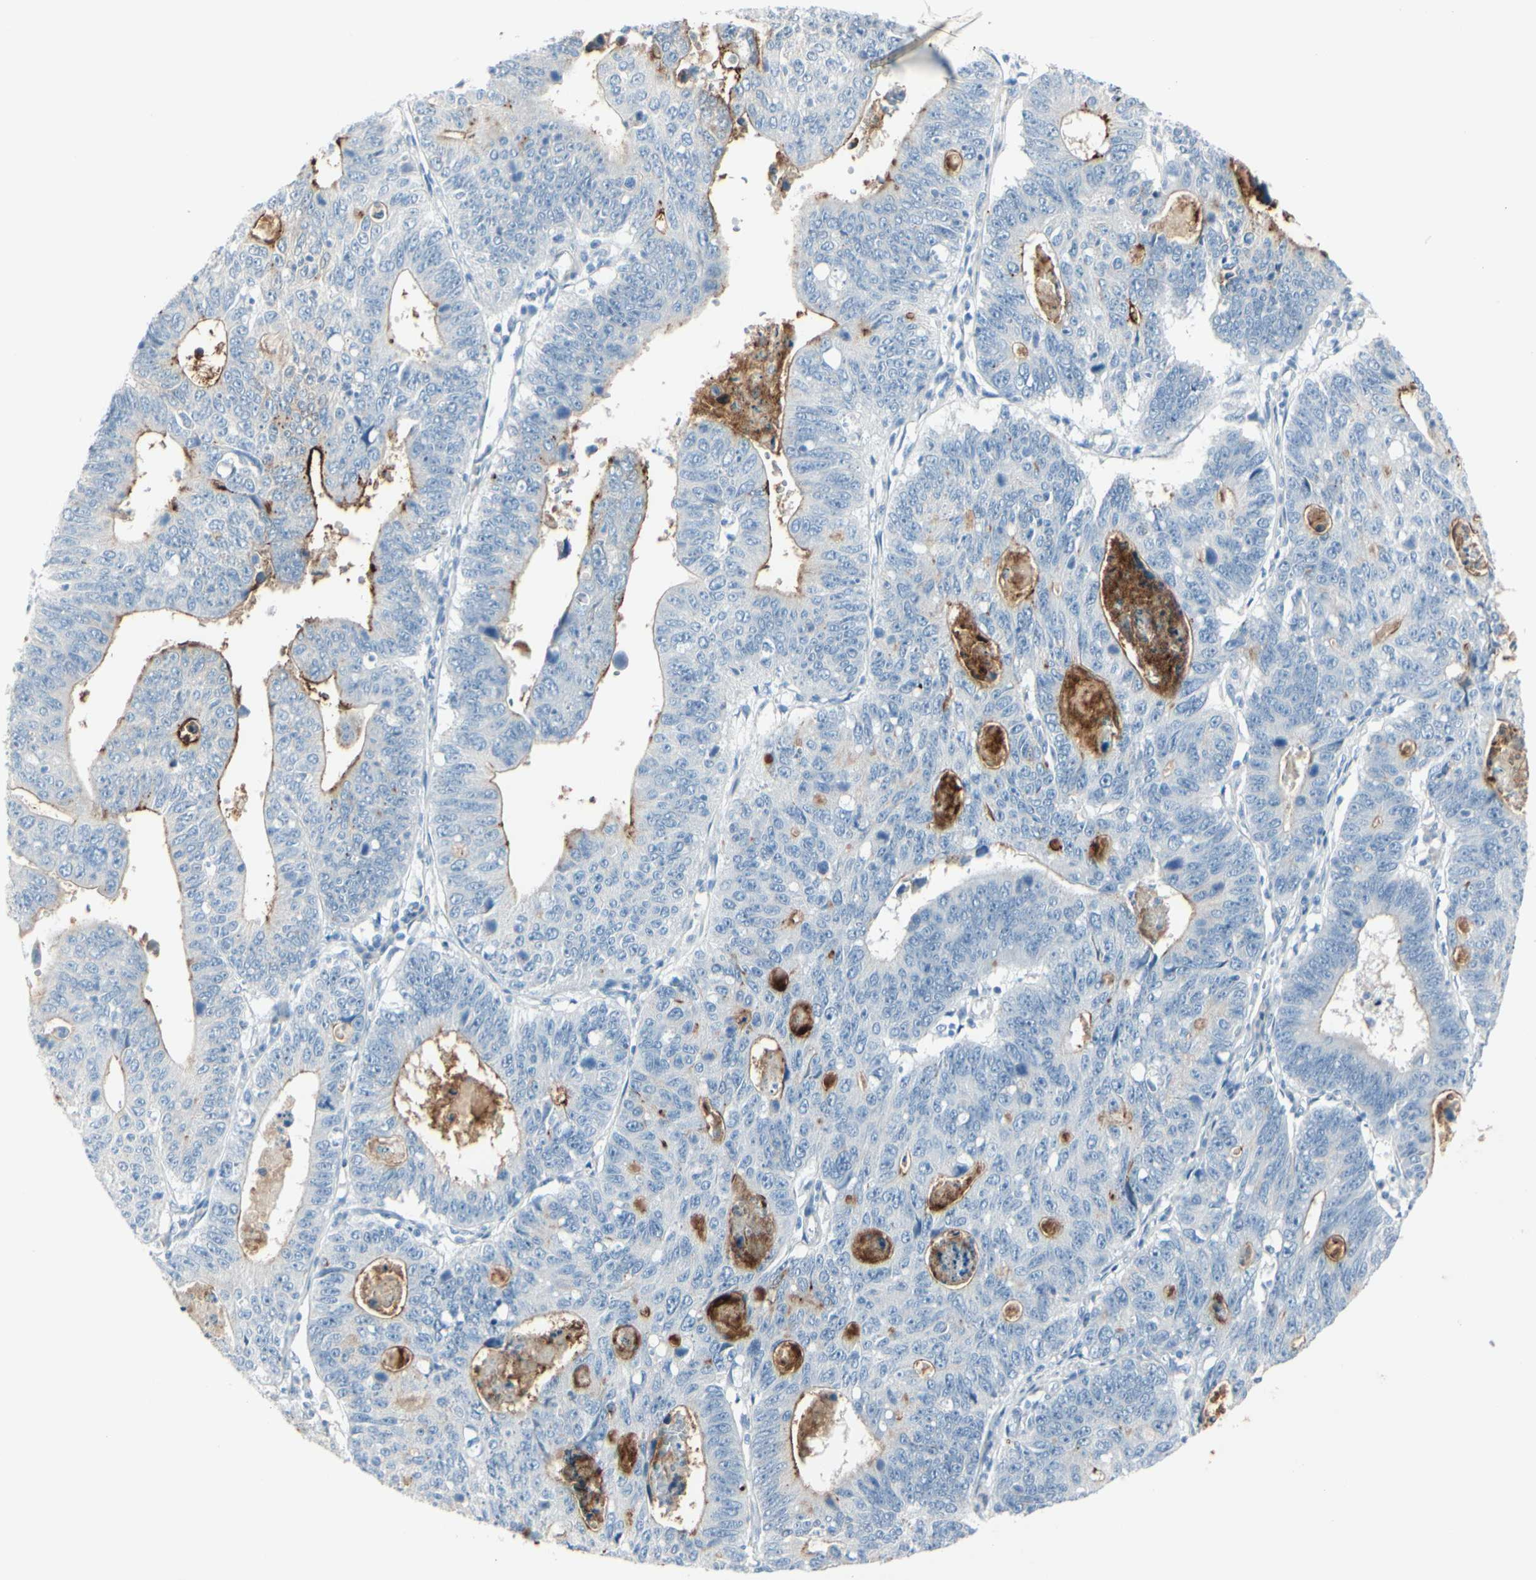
{"staining": {"intensity": "moderate", "quantity": "25%-75%", "location": "cytoplasmic/membranous"}, "tissue": "stomach cancer", "cell_type": "Tumor cells", "image_type": "cancer", "snomed": [{"axis": "morphology", "description": "Adenocarcinoma, NOS"}, {"axis": "topography", "description": "Stomach"}], "caption": "Protein expression analysis of adenocarcinoma (stomach) demonstrates moderate cytoplasmic/membranous positivity in approximately 25%-75% of tumor cells. (Stains: DAB in brown, nuclei in blue, Microscopy: brightfield microscopy at high magnification).", "gene": "CDHR5", "patient": {"sex": "male", "age": 59}}